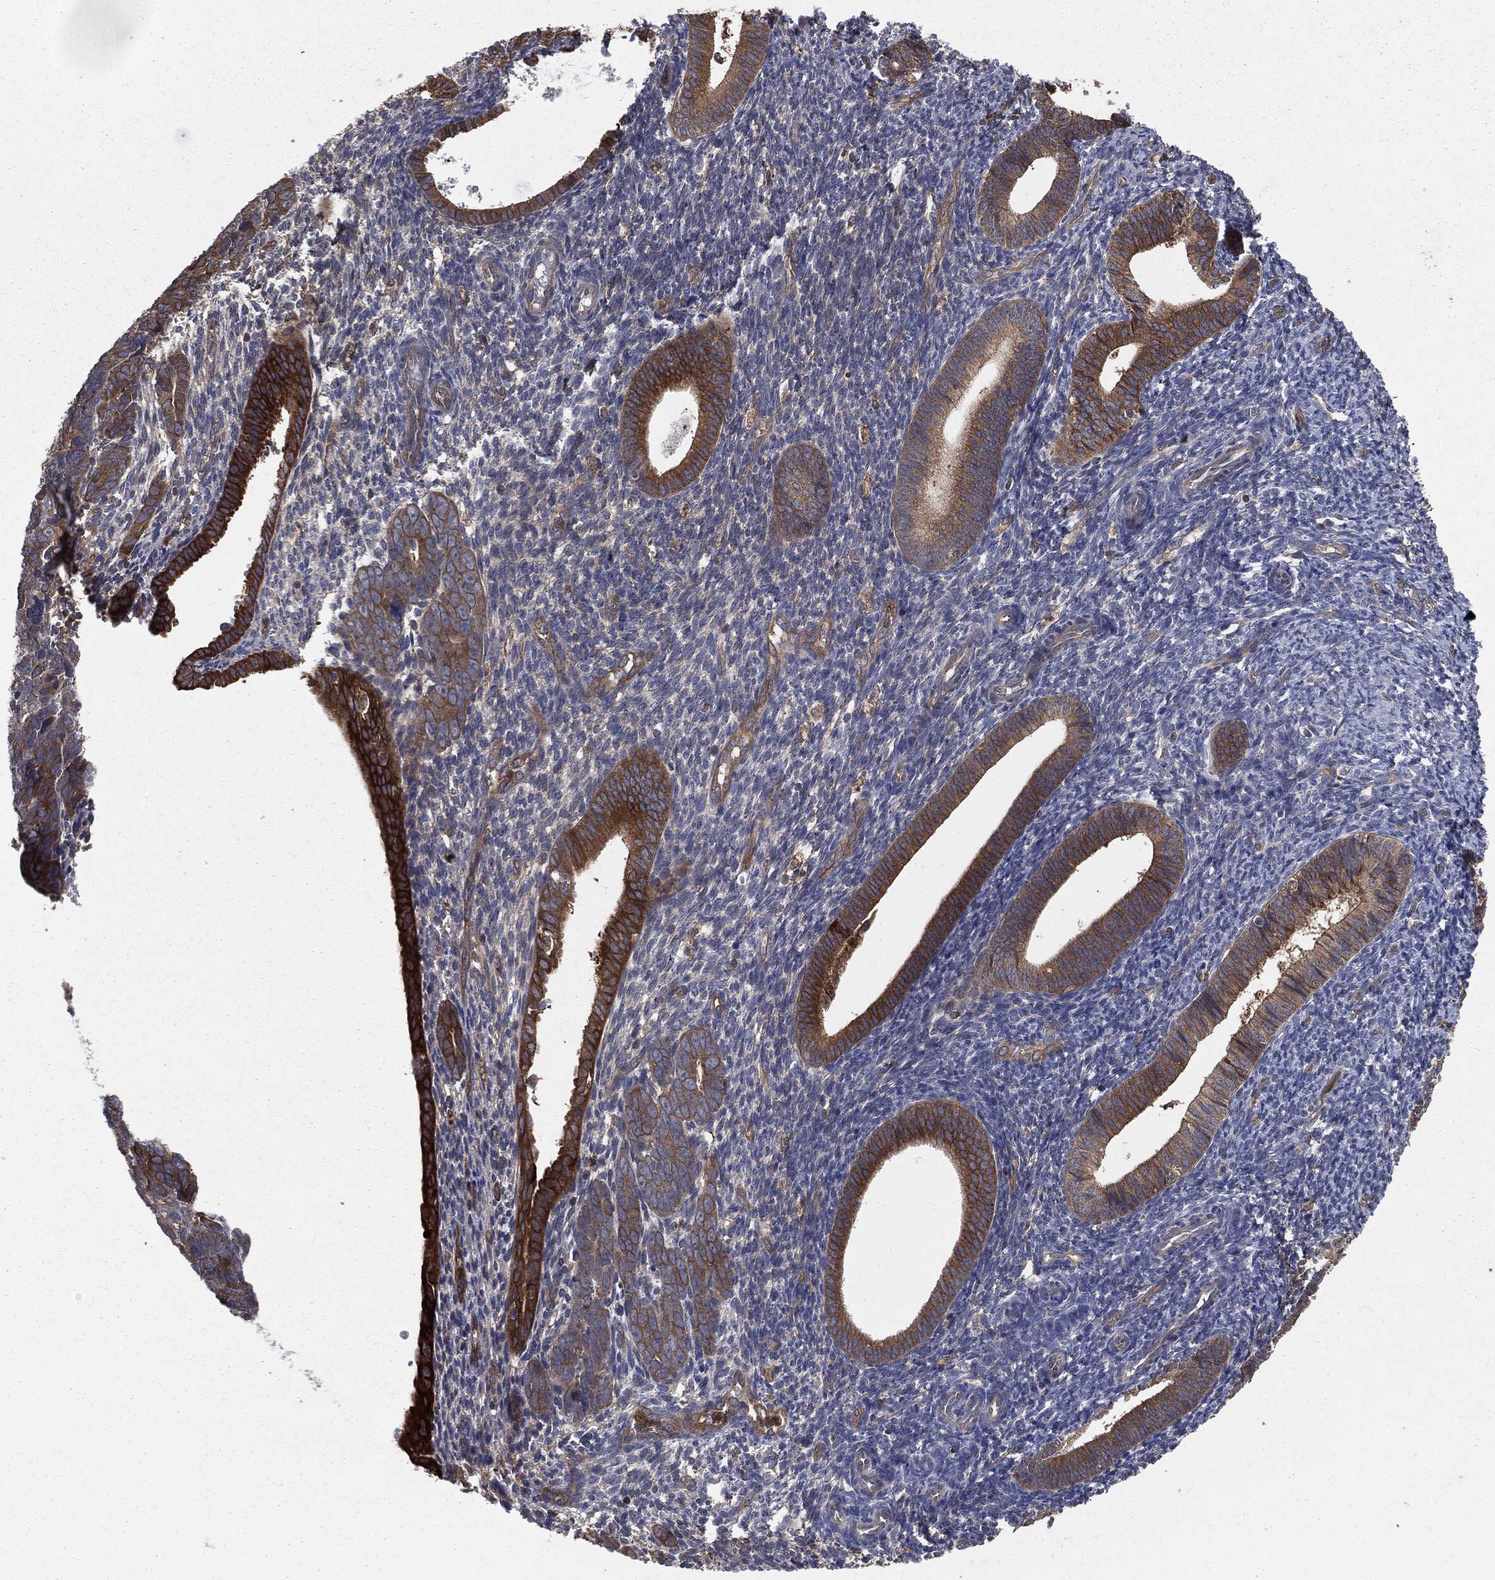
{"staining": {"intensity": "strong", "quantity": "<25%", "location": "cytoplasmic/membranous"}, "tissue": "endometrial cancer", "cell_type": "Tumor cells", "image_type": "cancer", "snomed": [{"axis": "morphology", "description": "Adenocarcinoma, NOS"}, {"axis": "topography", "description": "Endometrium"}], "caption": "Immunohistochemical staining of endometrial cancer displays medium levels of strong cytoplasmic/membranous expression in approximately <25% of tumor cells.", "gene": "GNB5", "patient": {"sex": "female", "age": 82}}